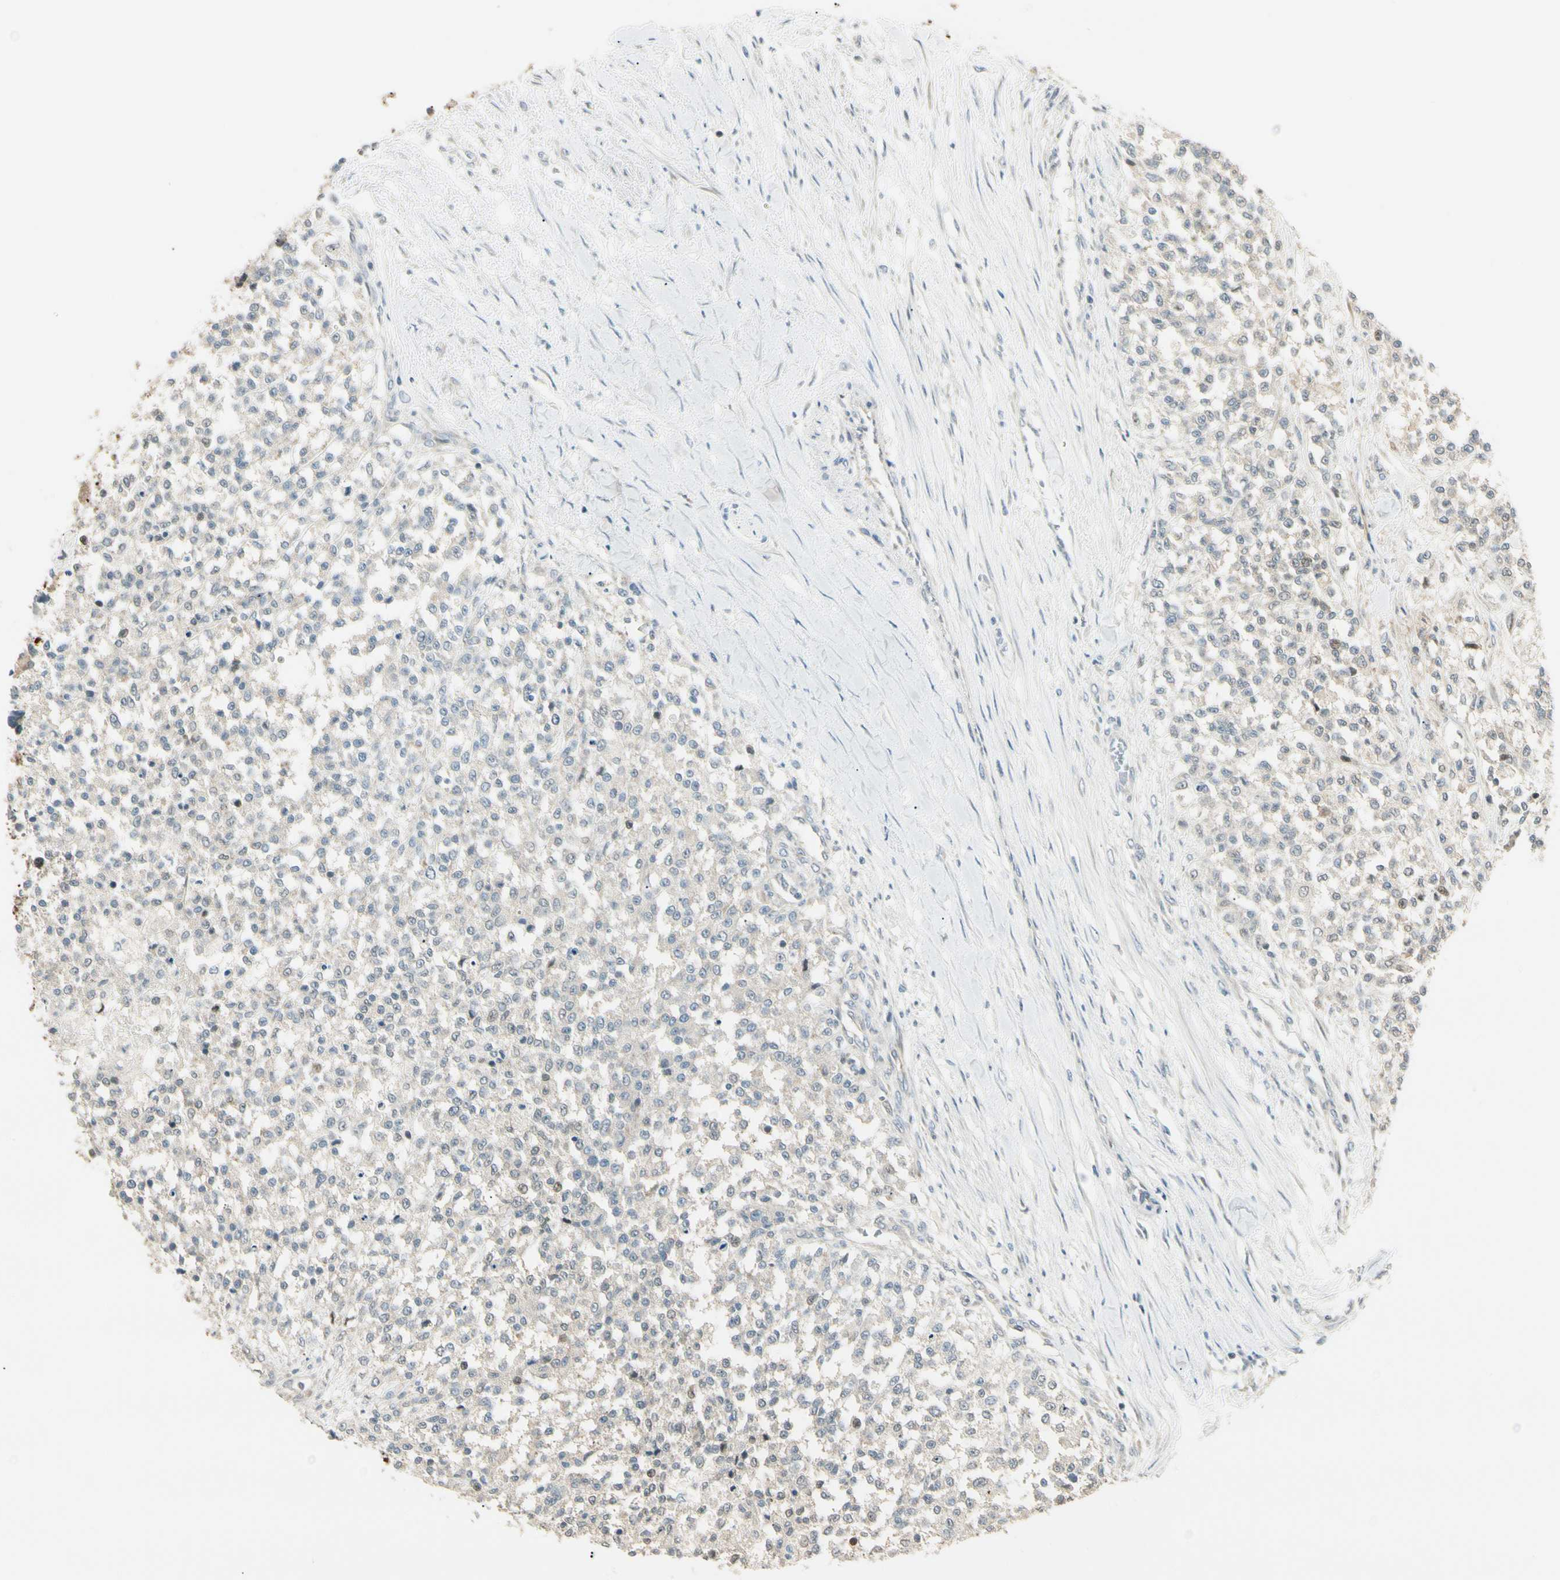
{"staining": {"intensity": "weak", "quantity": "25%-75%", "location": "cytoplasmic/membranous"}, "tissue": "testis cancer", "cell_type": "Tumor cells", "image_type": "cancer", "snomed": [{"axis": "morphology", "description": "Seminoma, NOS"}, {"axis": "topography", "description": "Testis"}], "caption": "Testis cancer stained for a protein (brown) exhibits weak cytoplasmic/membranous positive expression in approximately 25%-75% of tumor cells.", "gene": "P3H2", "patient": {"sex": "male", "age": 59}}